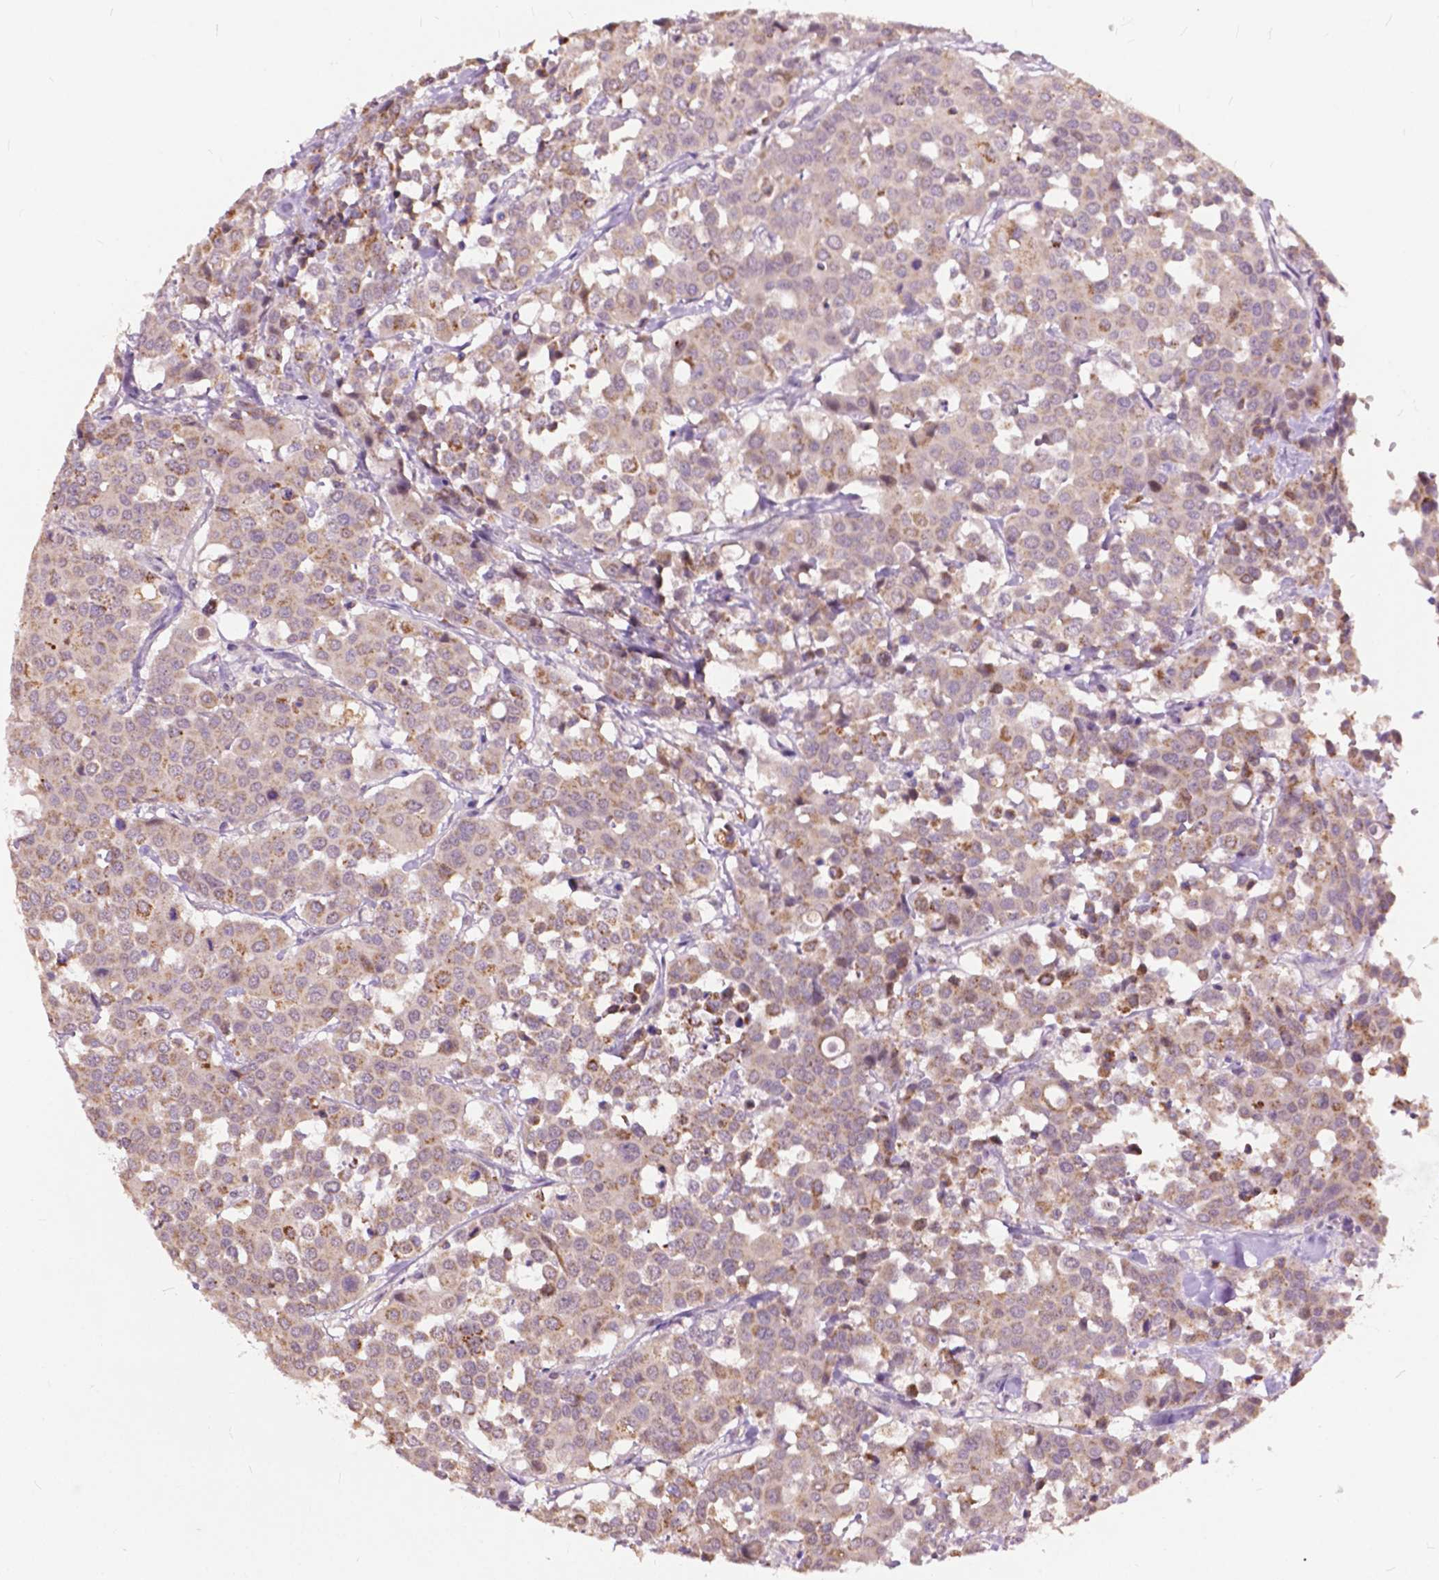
{"staining": {"intensity": "moderate", "quantity": "<25%", "location": "cytoplasmic/membranous"}, "tissue": "carcinoid", "cell_type": "Tumor cells", "image_type": "cancer", "snomed": [{"axis": "morphology", "description": "Carcinoid, malignant, NOS"}, {"axis": "topography", "description": "Colon"}], "caption": "A low amount of moderate cytoplasmic/membranous staining is present in approximately <25% of tumor cells in carcinoid (malignant) tissue. Nuclei are stained in blue.", "gene": "TTC9B", "patient": {"sex": "male", "age": 81}}